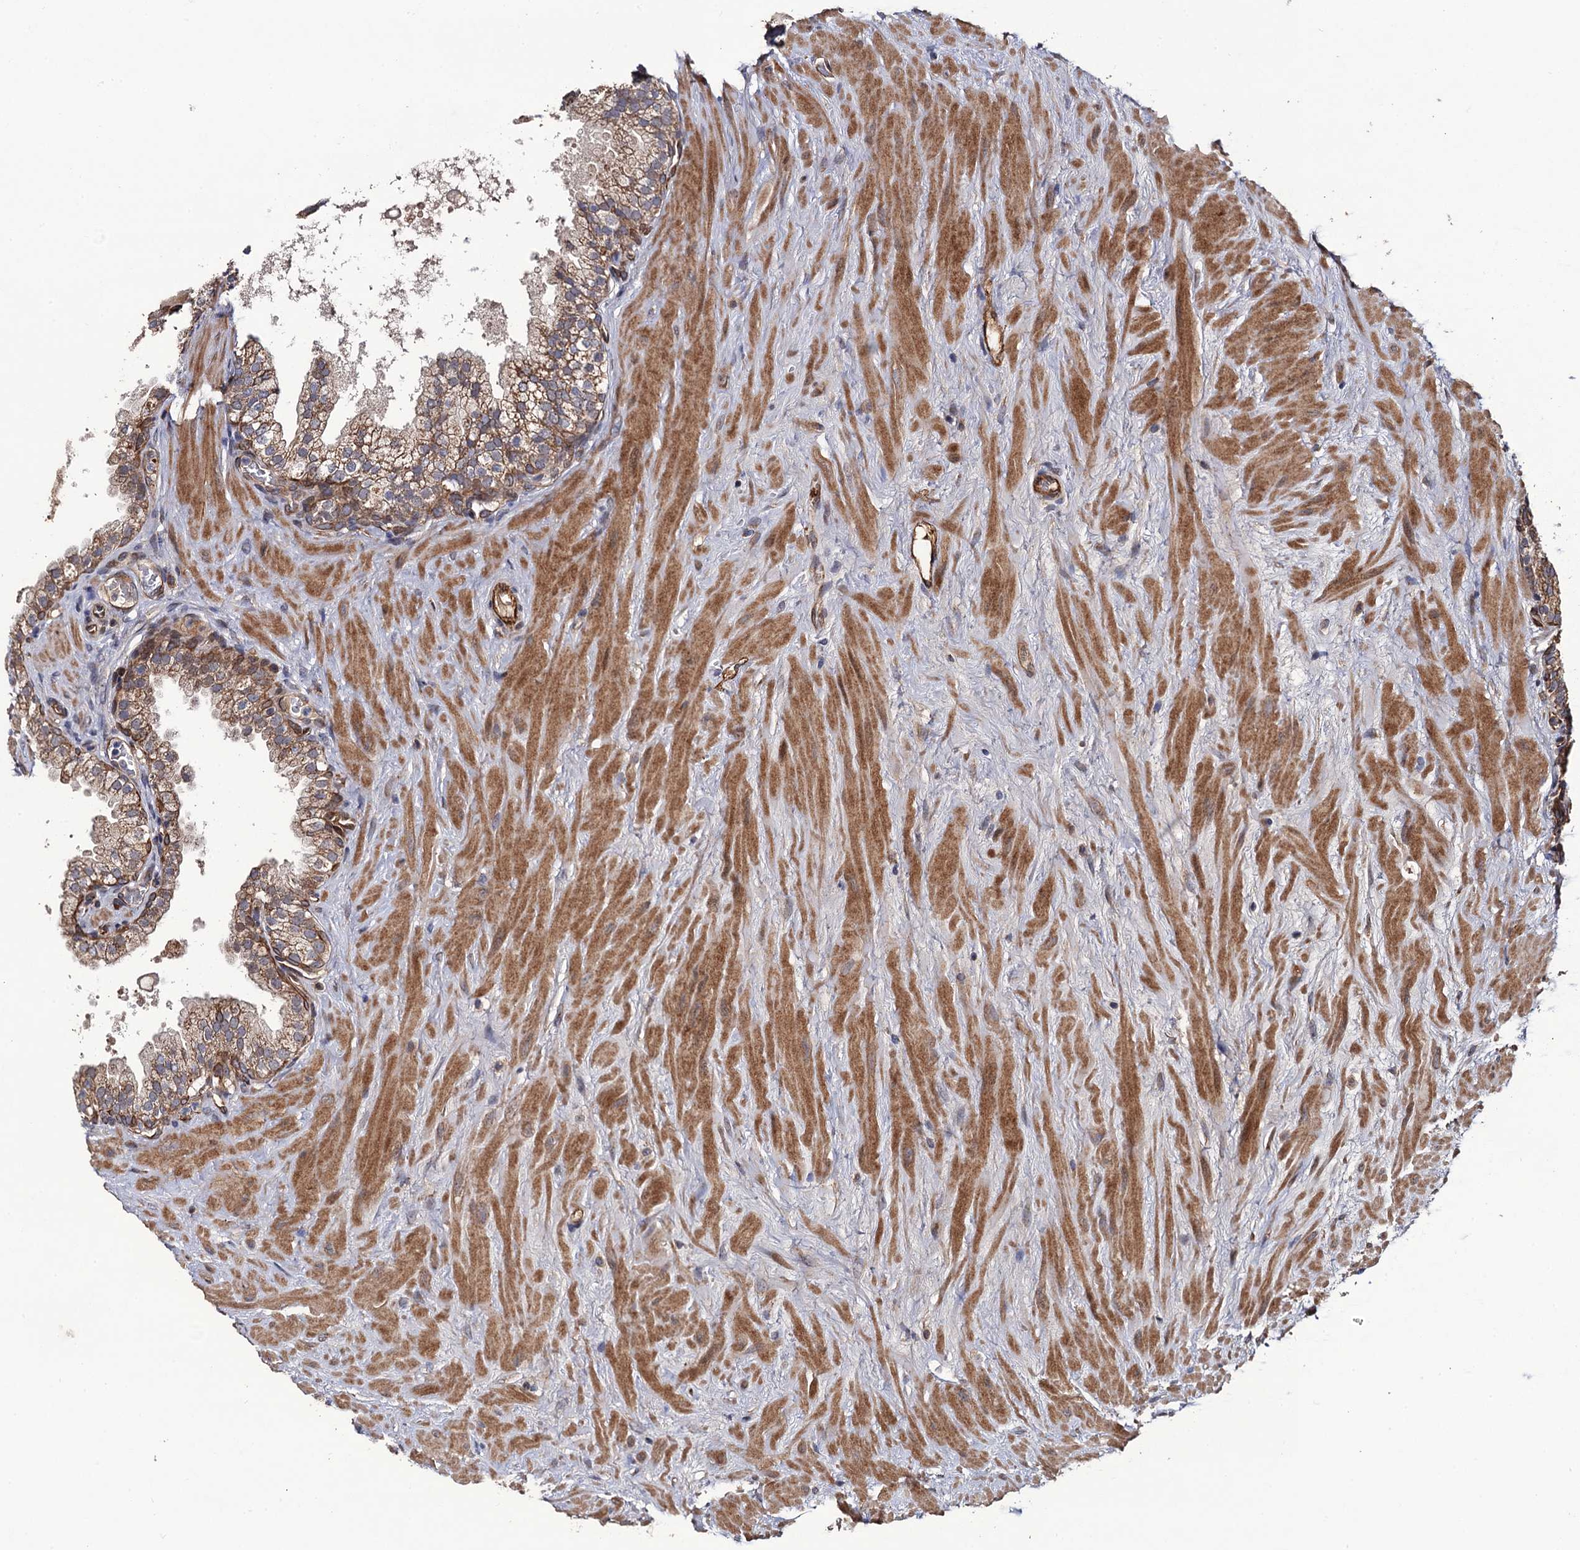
{"staining": {"intensity": "moderate", "quantity": "25%-75%", "location": "cytoplasmic/membranous"}, "tissue": "prostate cancer", "cell_type": "Tumor cells", "image_type": "cancer", "snomed": [{"axis": "morphology", "description": "Adenocarcinoma, High grade"}, {"axis": "topography", "description": "Prostate"}], "caption": "Prostate cancer stained with immunohistochemistry (IHC) exhibits moderate cytoplasmic/membranous staining in approximately 25%-75% of tumor cells.", "gene": "LRRC63", "patient": {"sex": "male", "age": 65}}